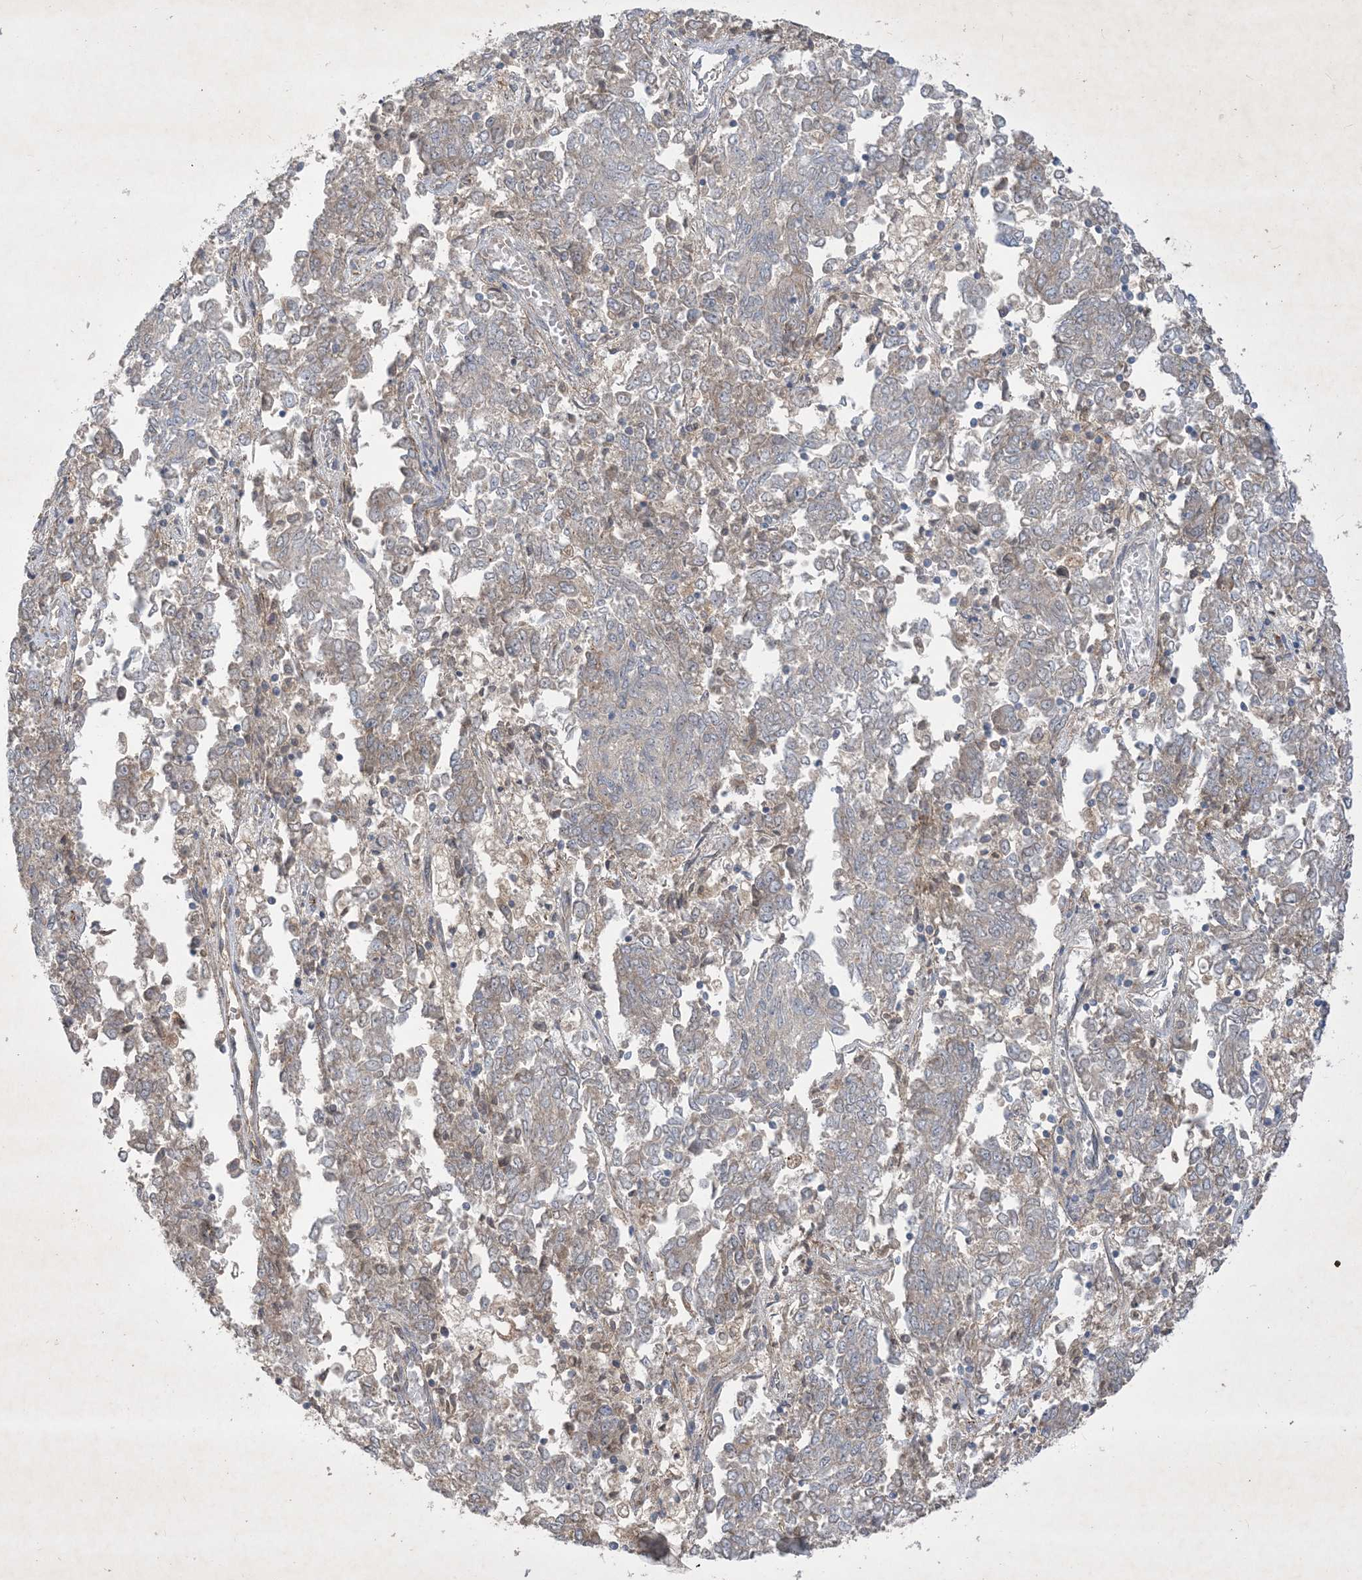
{"staining": {"intensity": "weak", "quantity": "25%-75%", "location": "cytoplasmic/membranous"}, "tissue": "endometrial cancer", "cell_type": "Tumor cells", "image_type": "cancer", "snomed": [{"axis": "morphology", "description": "Adenocarcinoma, NOS"}, {"axis": "topography", "description": "Endometrium"}], "caption": "A brown stain highlights weak cytoplasmic/membranous expression of a protein in endometrial adenocarcinoma tumor cells.", "gene": "MRPS18A", "patient": {"sex": "female", "age": 80}}